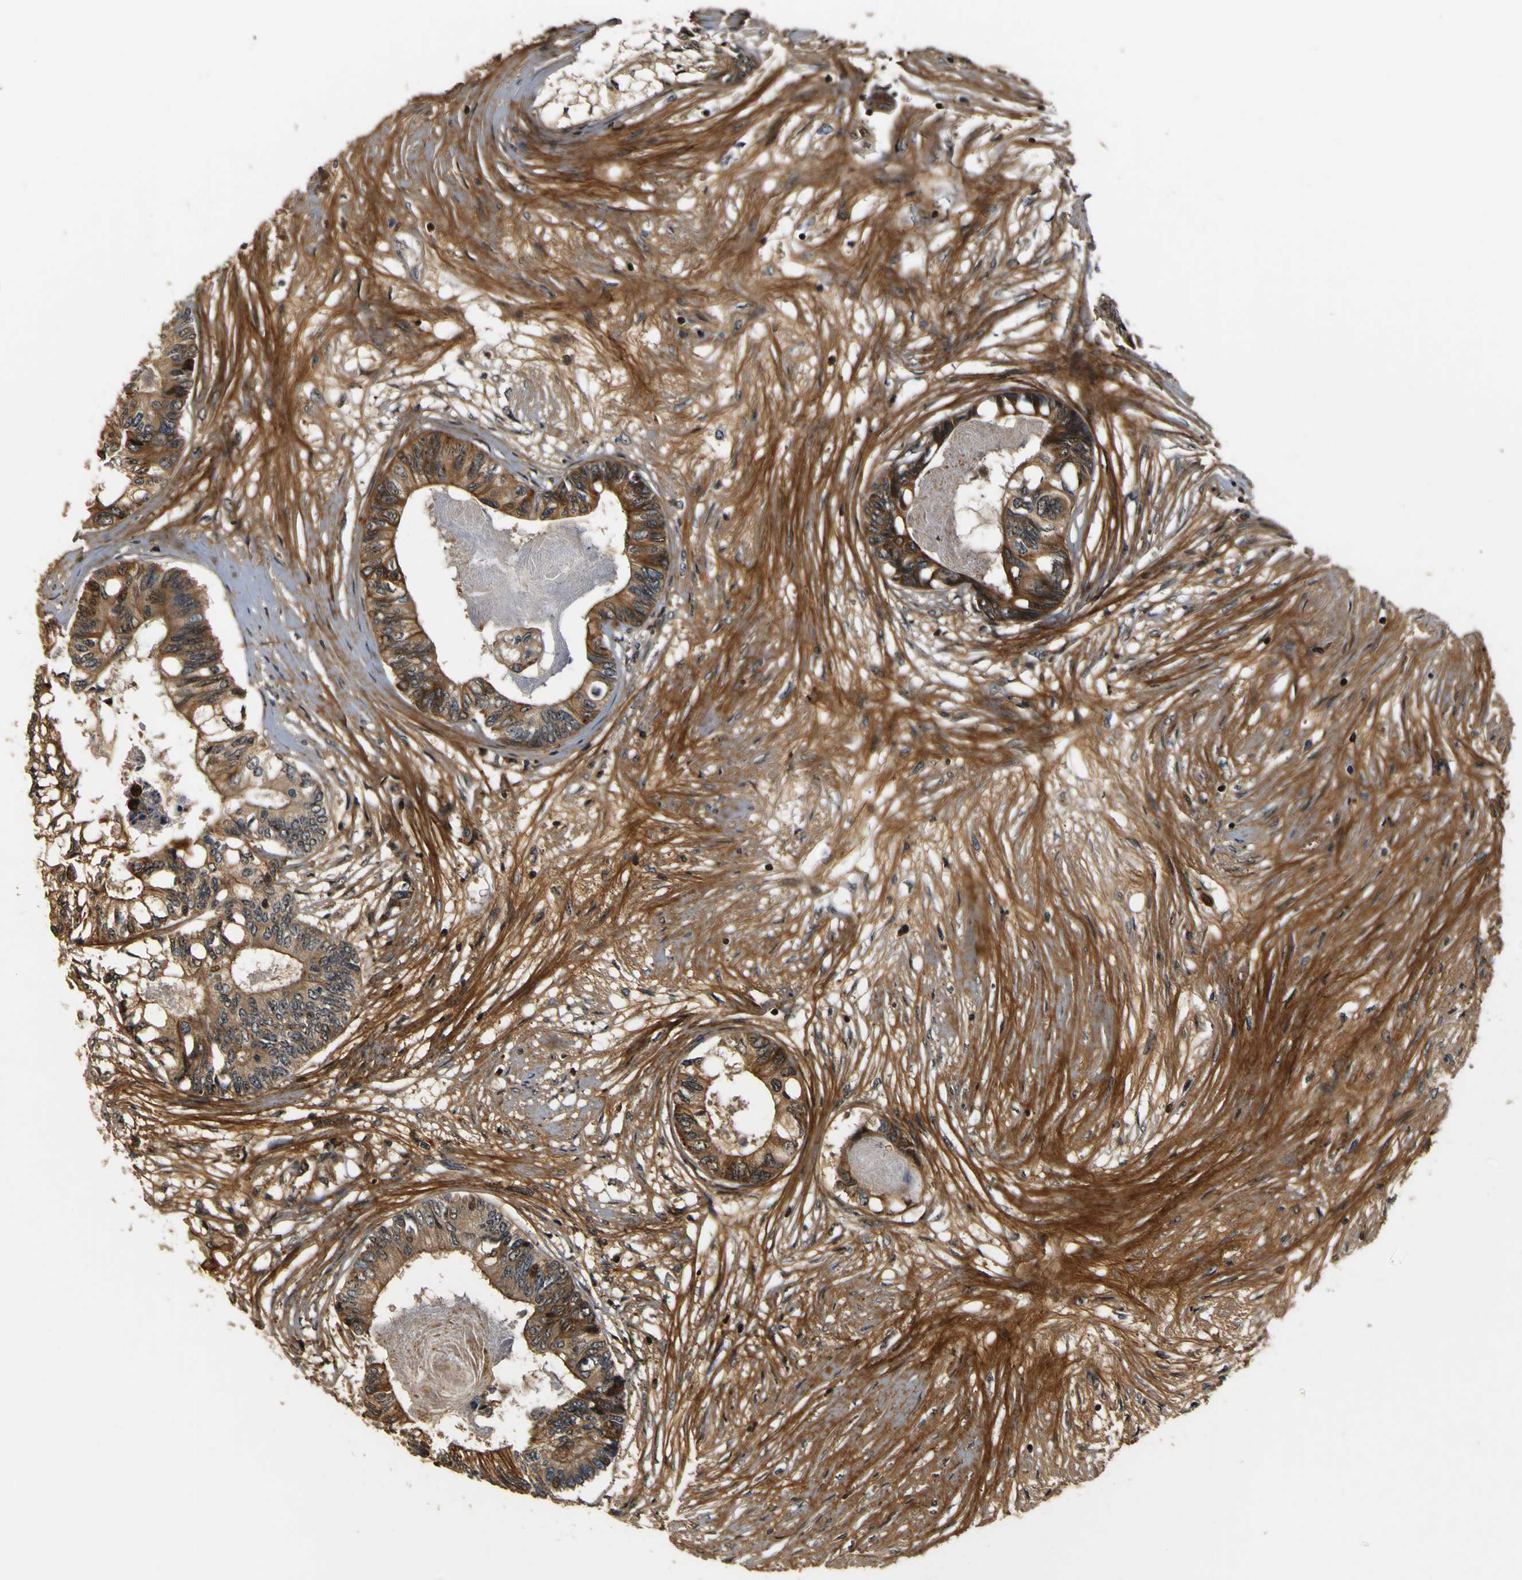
{"staining": {"intensity": "moderate", "quantity": ">75%", "location": "cytoplasmic/membranous"}, "tissue": "colorectal cancer", "cell_type": "Tumor cells", "image_type": "cancer", "snomed": [{"axis": "morphology", "description": "Adenocarcinoma, NOS"}, {"axis": "topography", "description": "Rectum"}], "caption": "Colorectal cancer was stained to show a protein in brown. There is medium levels of moderate cytoplasmic/membranous staining in approximately >75% of tumor cells. (DAB (3,3'-diaminobenzidine) = brown stain, brightfield microscopy at high magnification).", "gene": "LRP4", "patient": {"sex": "male", "age": 63}}